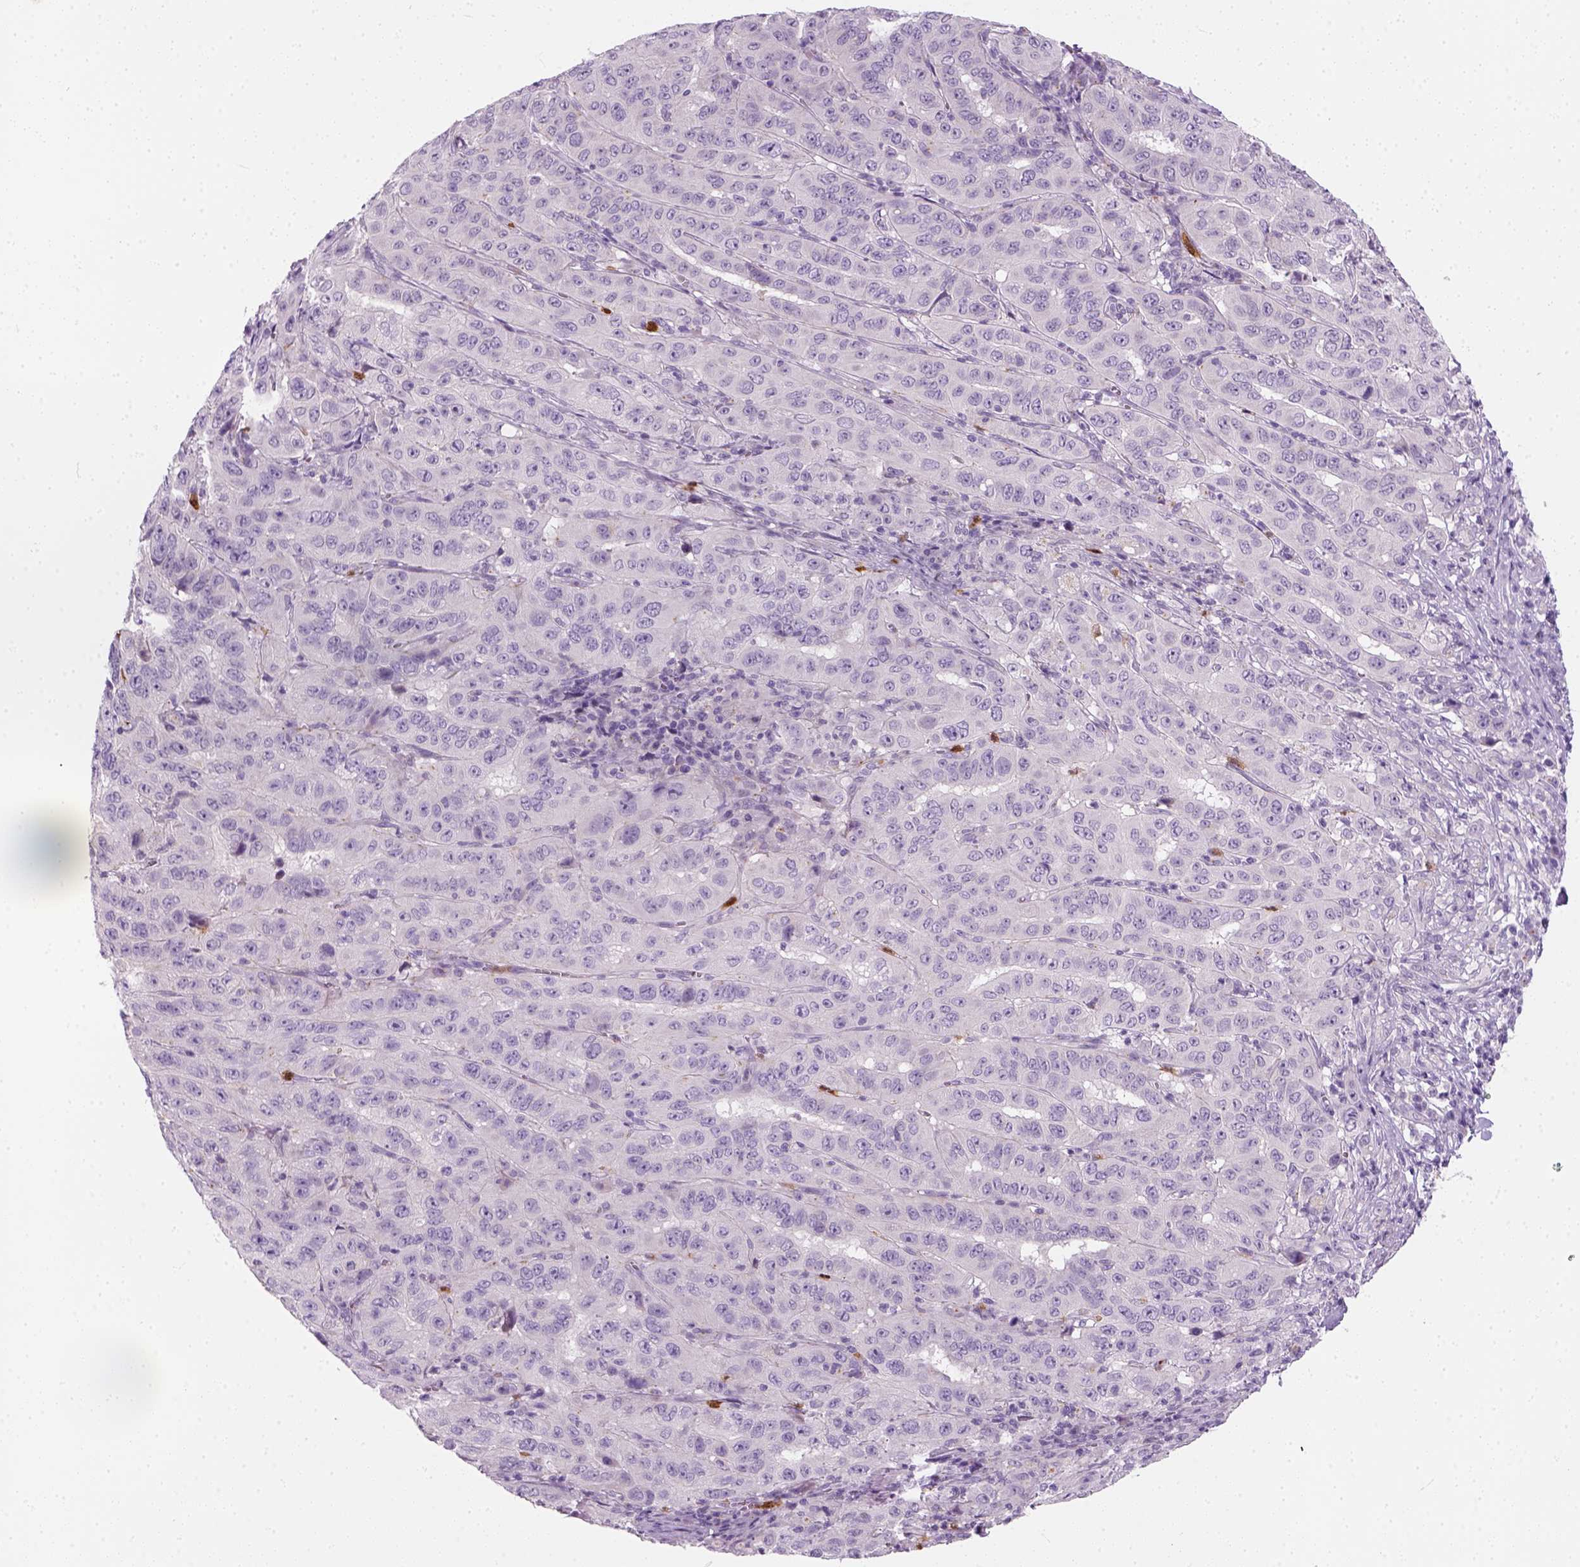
{"staining": {"intensity": "negative", "quantity": "none", "location": "none"}, "tissue": "pancreatic cancer", "cell_type": "Tumor cells", "image_type": "cancer", "snomed": [{"axis": "morphology", "description": "Adenocarcinoma, NOS"}, {"axis": "topography", "description": "Pancreas"}], "caption": "Pancreatic cancer stained for a protein using immunohistochemistry reveals no positivity tumor cells.", "gene": "IL4", "patient": {"sex": "male", "age": 63}}